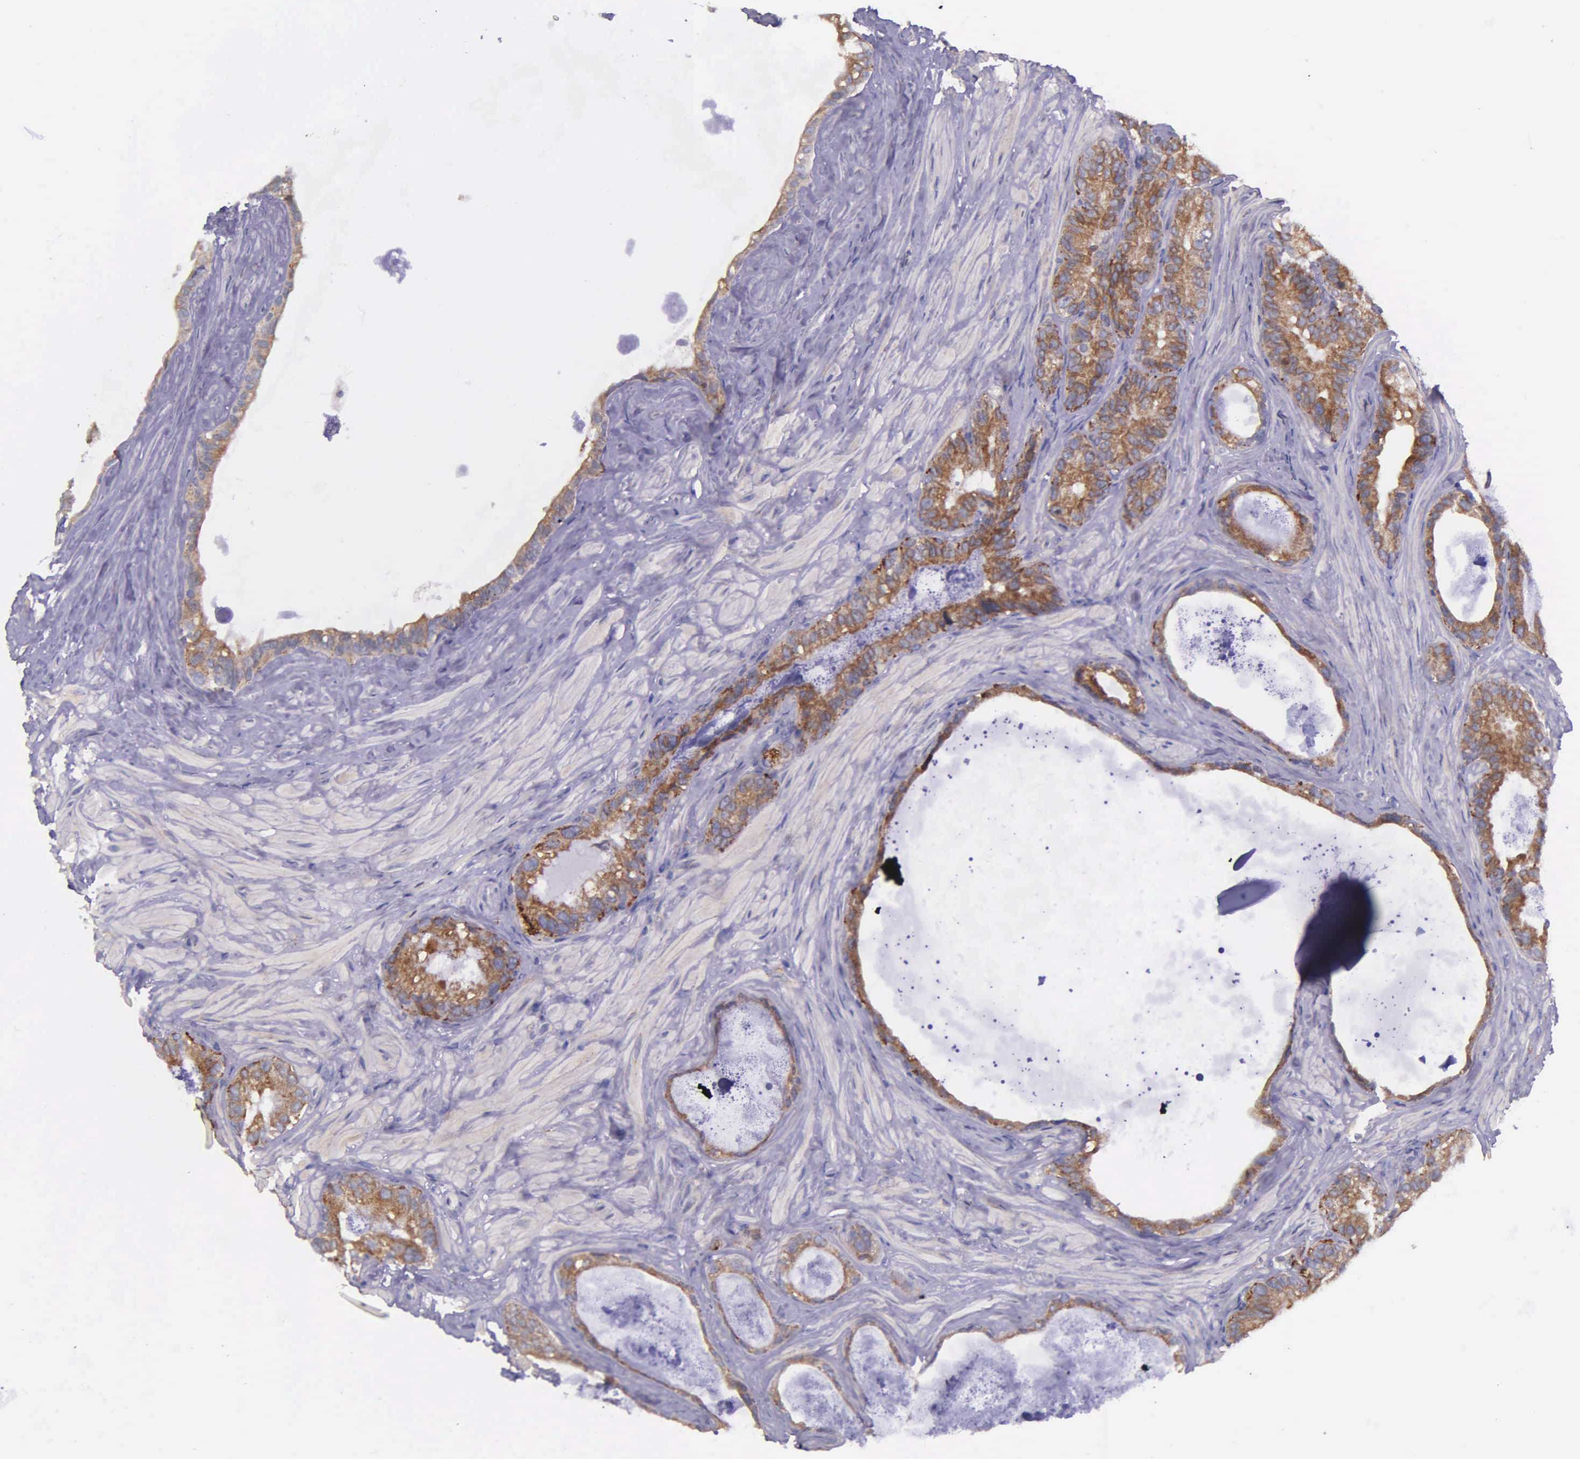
{"staining": {"intensity": "moderate", "quantity": ">75%", "location": "cytoplasmic/membranous"}, "tissue": "seminal vesicle", "cell_type": "Glandular cells", "image_type": "normal", "snomed": [{"axis": "morphology", "description": "Normal tissue, NOS"}, {"axis": "topography", "description": "Seminal veicle"}], "caption": "Seminal vesicle stained with IHC reveals moderate cytoplasmic/membranous staining in about >75% of glandular cells.", "gene": "NSDHL", "patient": {"sex": "male", "age": 63}}